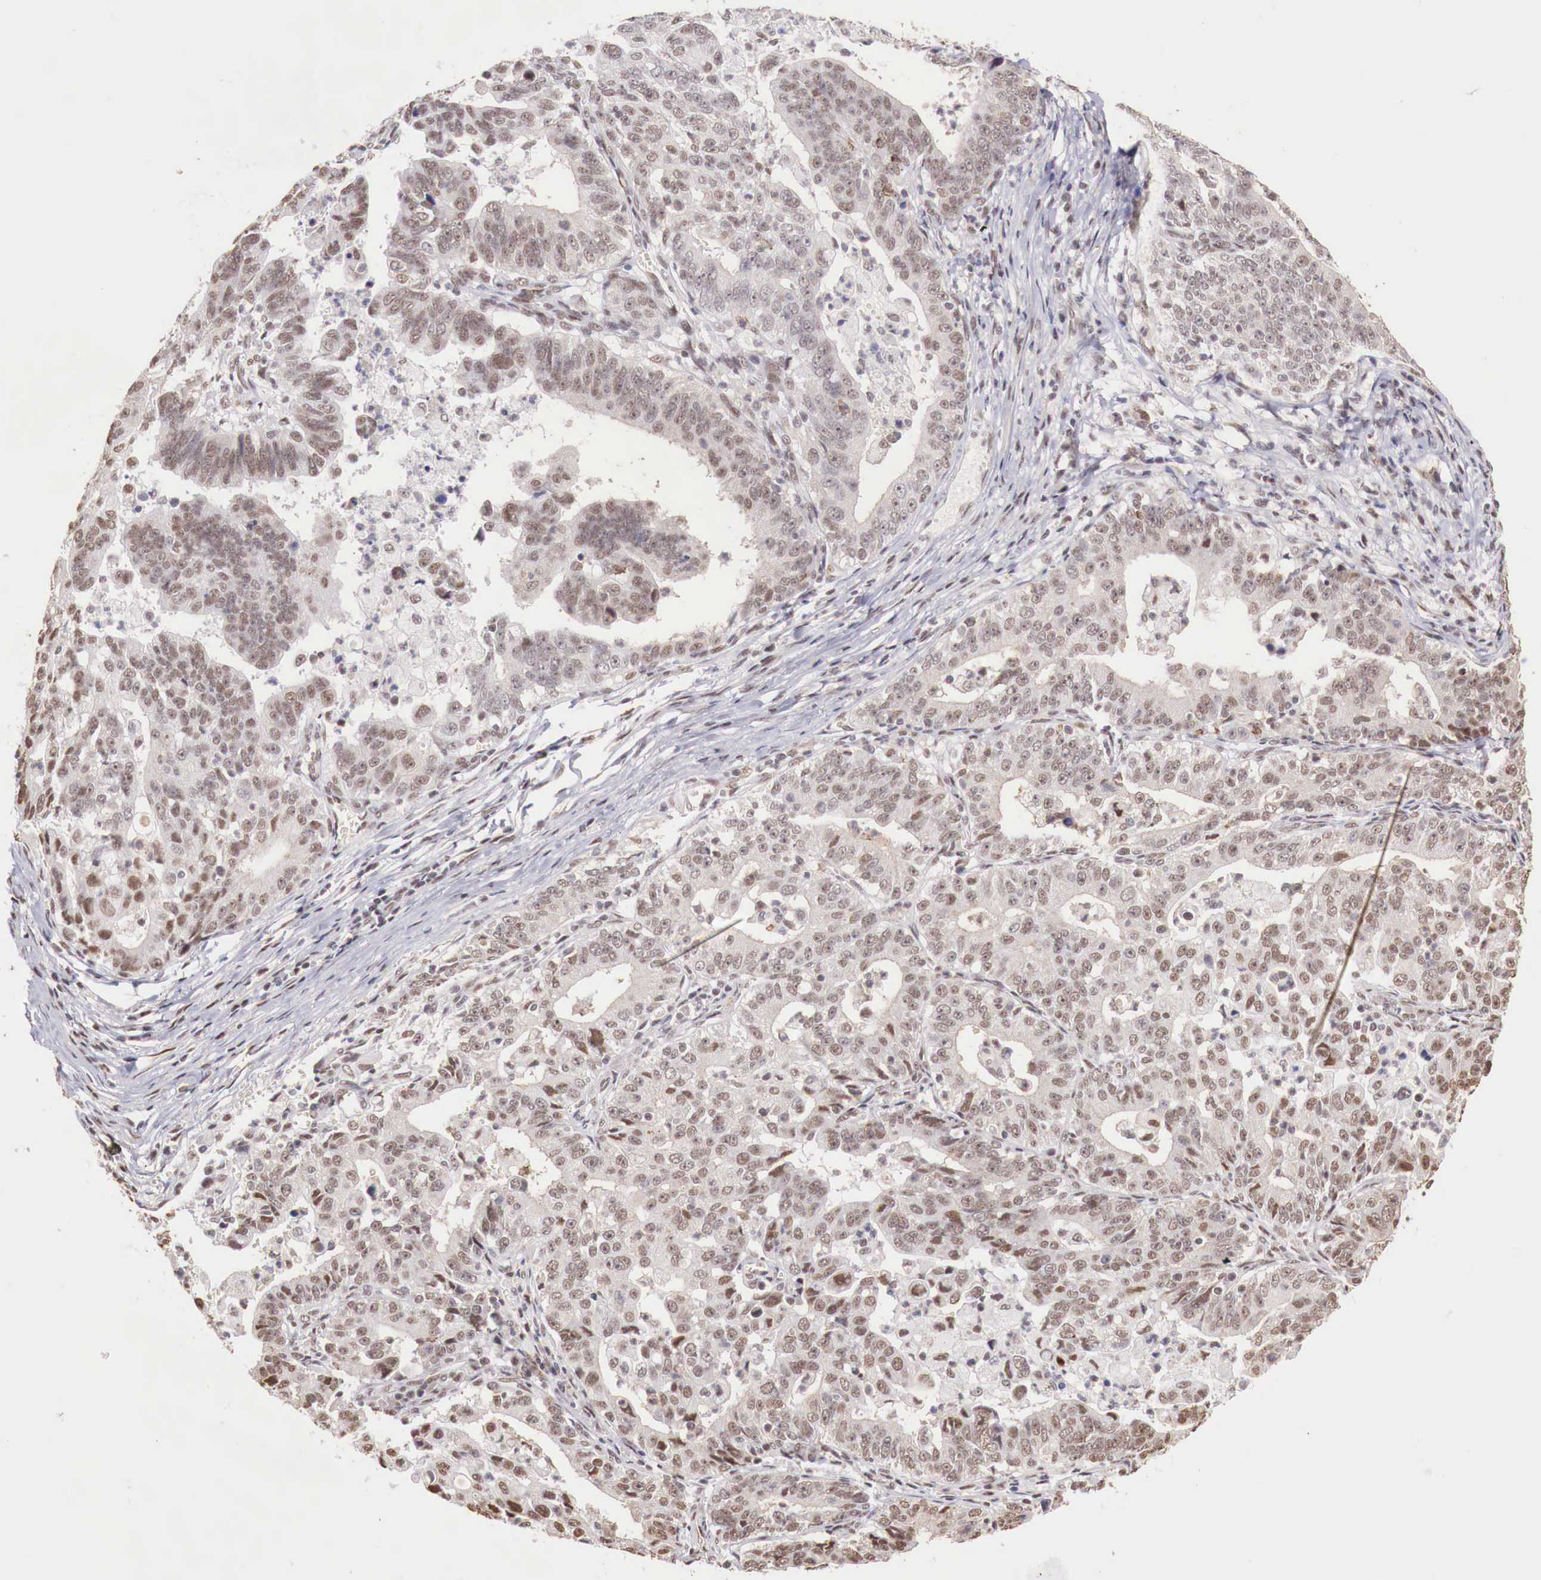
{"staining": {"intensity": "moderate", "quantity": ">75%", "location": "nuclear"}, "tissue": "stomach cancer", "cell_type": "Tumor cells", "image_type": "cancer", "snomed": [{"axis": "morphology", "description": "Adenocarcinoma, NOS"}, {"axis": "topography", "description": "Stomach, upper"}], "caption": "A brown stain labels moderate nuclear staining of a protein in stomach adenocarcinoma tumor cells. The protein of interest is stained brown, and the nuclei are stained in blue (DAB IHC with brightfield microscopy, high magnification).", "gene": "FOXP2", "patient": {"sex": "female", "age": 50}}